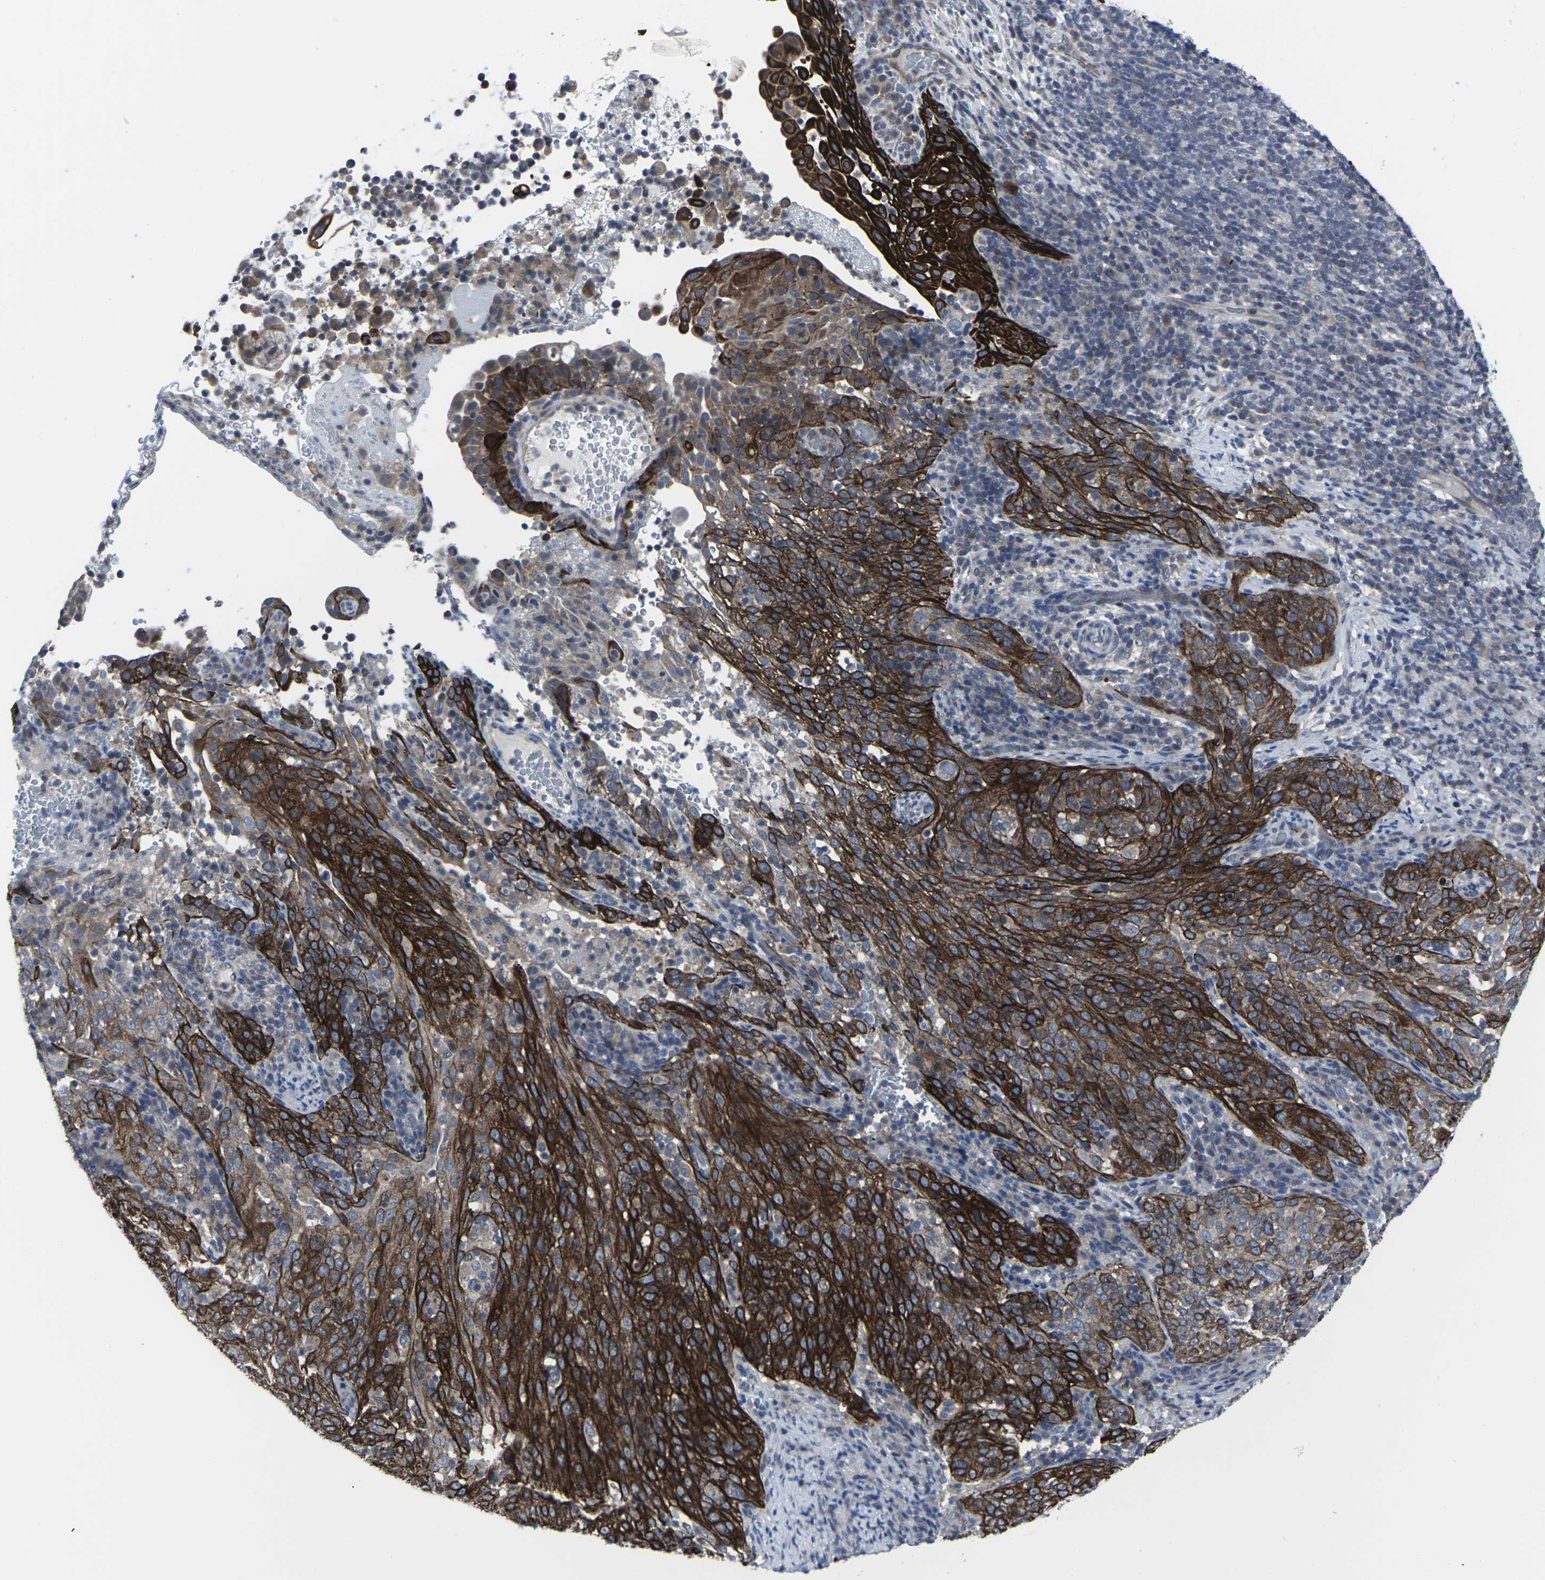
{"staining": {"intensity": "strong", "quantity": ">75%", "location": "cytoplasmic/membranous"}, "tissue": "cervical cancer", "cell_type": "Tumor cells", "image_type": "cancer", "snomed": [{"axis": "morphology", "description": "Squamous cell carcinoma, NOS"}, {"axis": "topography", "description": "Cervix"}], "caption": "Strong cytoplasmic/membranous staining for a protein is appreciated in approximately >75% of tumor cells of cervical cancer (squamous cell carcinoma) using immunohistochemistry (IHC).", "gene": "HPRT1", "patient": {"sex": "female", "age": 51}}